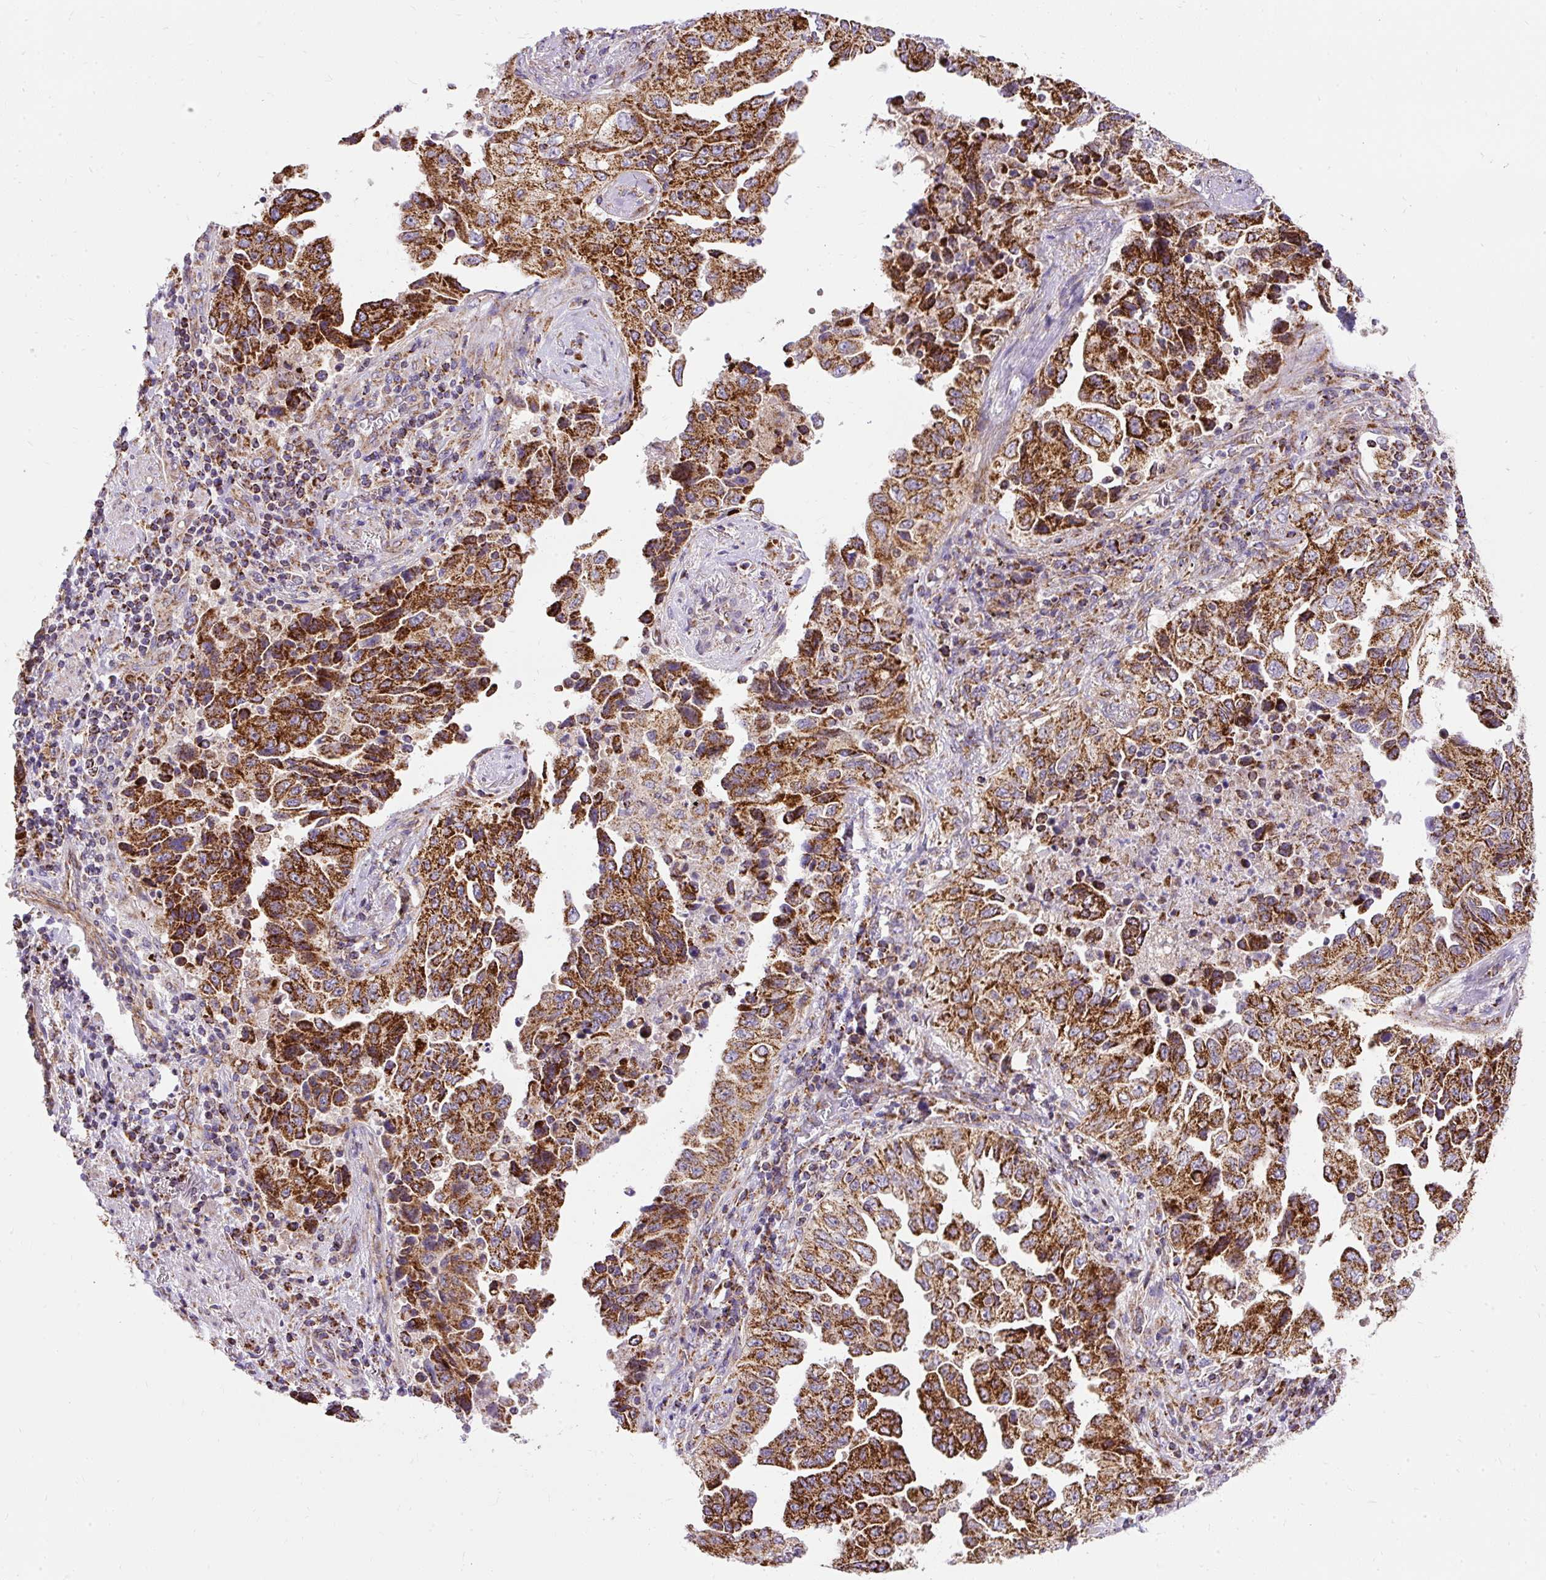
{"staining": {"intensity": "strong", "quantity": ">75%", "location": "cytoplasmic/membranous"}, "tissue": "lung cancer", "cell_type": "Tumor cells", "image_type": "cancer", "snomed": [{"axis": "morphology", "description": "Adenocarcinoma, NOS"}, {"axis": "topography", "description": "Lung"}], "caption": "Tumor cells demonstrate high levels of strong cytoplasmic/membranous positivity in approximately >75% of cells in lung cancer (adenocarcinoma).", "gene": "CEP290", "patient": {"sex": "female", "age": 51}}